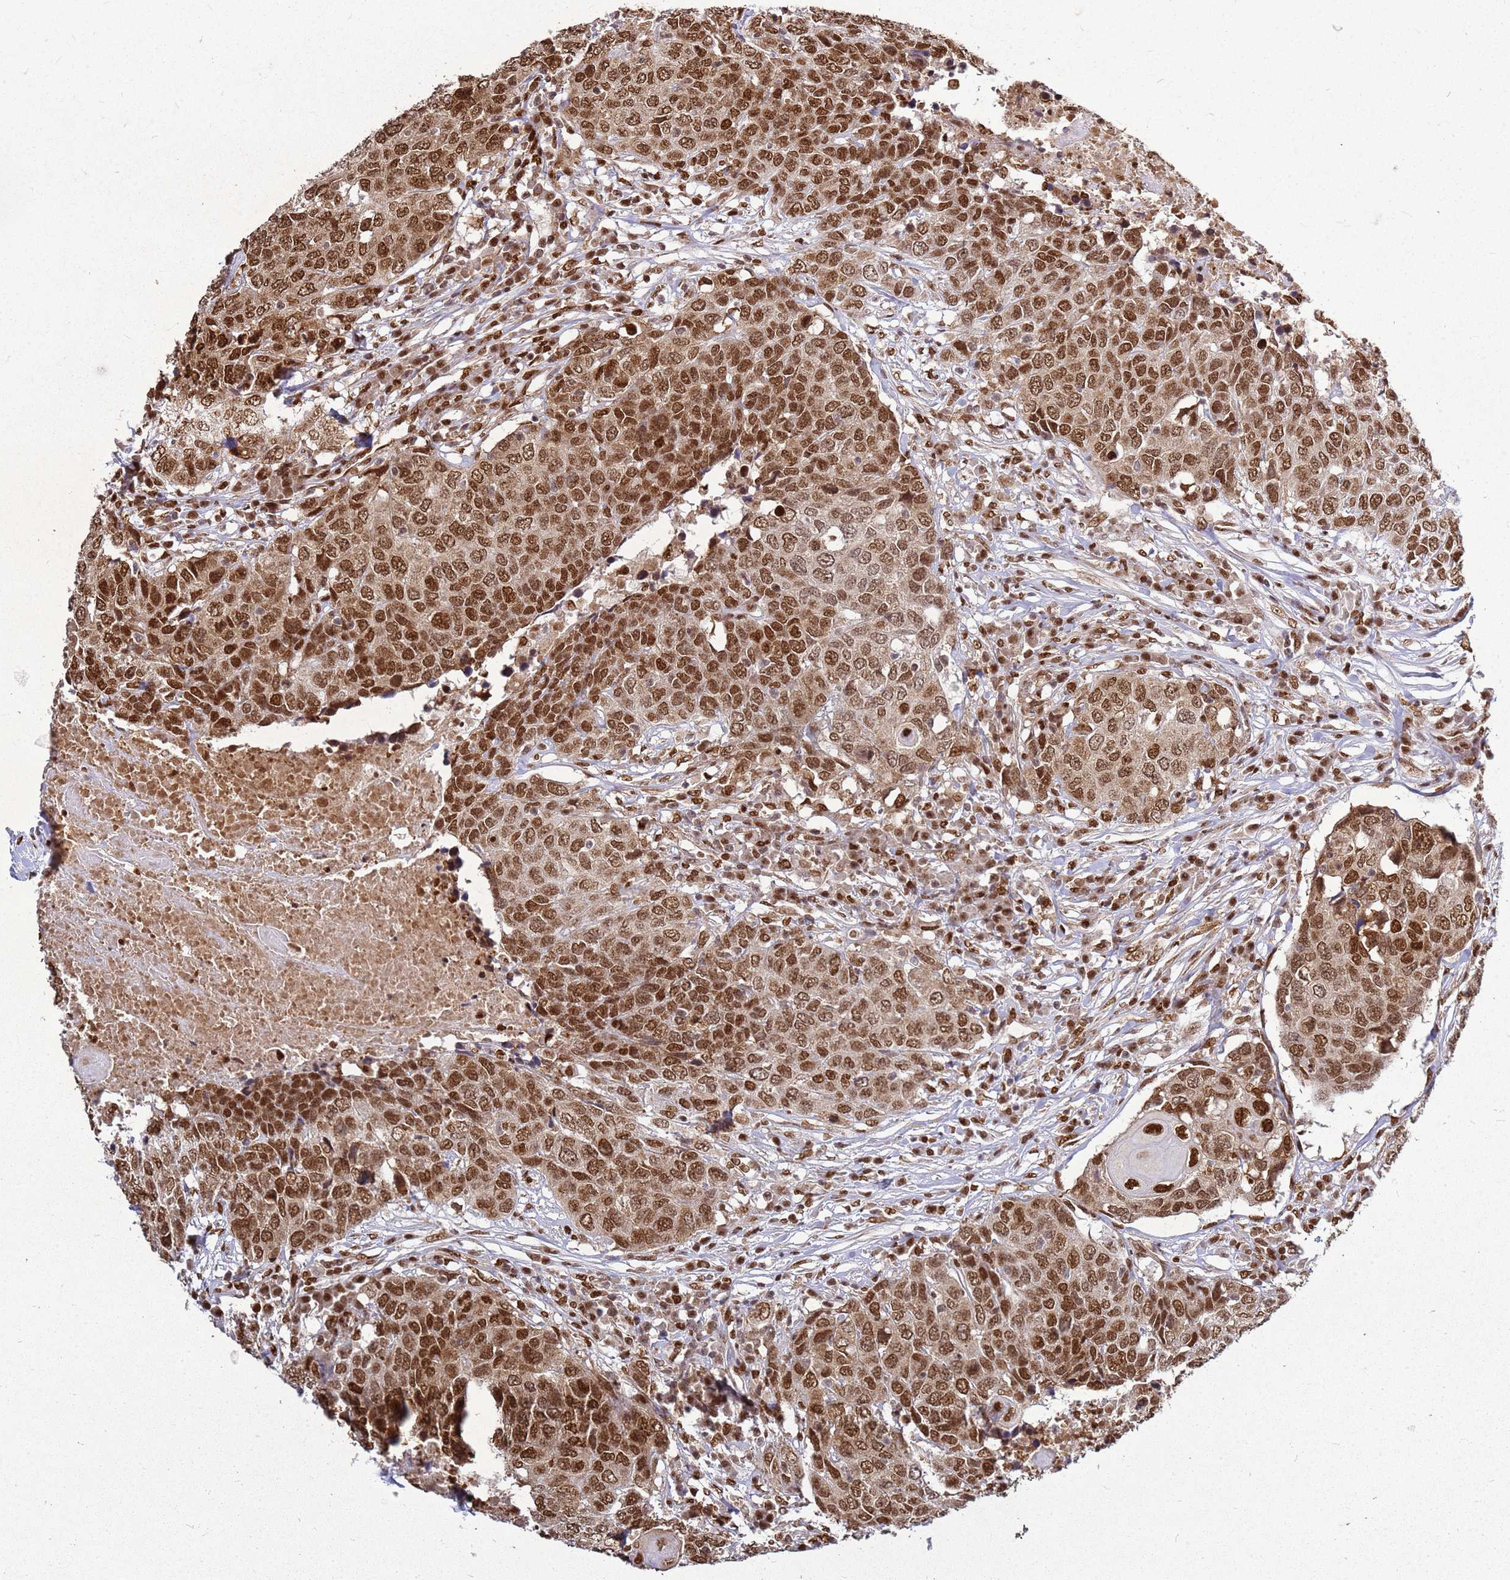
{"staining": {"intensity": "strong", "quantity": ">75%", "location": "nuclear"}, "tissue": "head and neck cancer", "cell_type": "Tumor cells", "image_type": "cancer", "snomed": [{"axis": "morphology", "description": "Squamous cell carcinoma, NOS"}, {"axis": "topography", "description": "Head-Neck"}], "caption": "The immunohistochemical stain highlights strong nuclear expression in tumor cells of squamous cell carcinoma (head and neck) tissue.", "gene": "APEX1", "patient": {"sex": "male", "age": 66}}